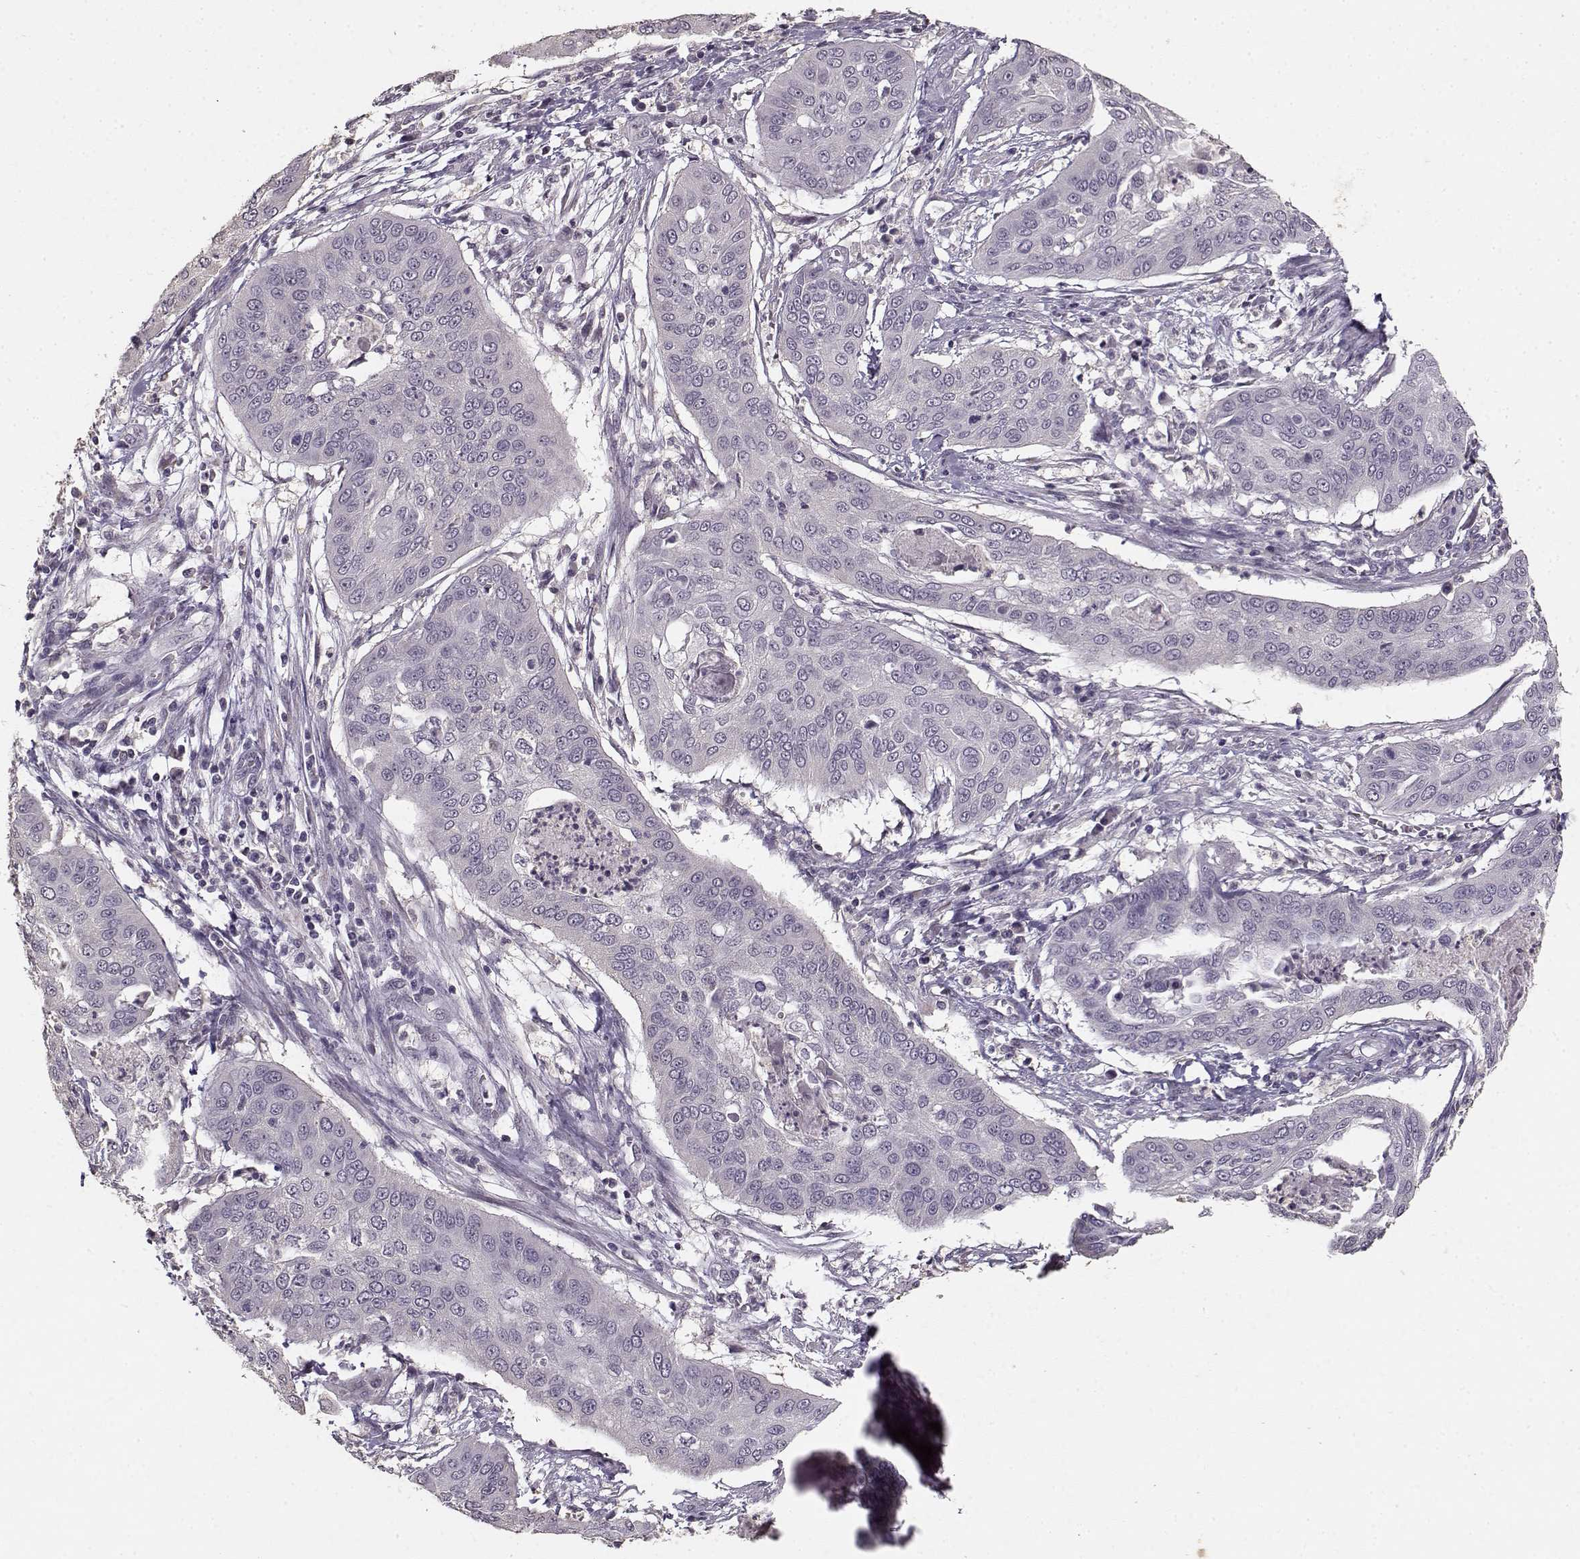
{"staining": {"intensity": "negative", "quantity": "none", "location": "none"}, "tissue": "cervical cancer", "cell_type": "Tumor cells", "image_type": "cancer", "snomed": [{"axis": "morphology", "description": "Squamous cell carcinoma, NOS"}, {"axis": "topography", "description": "Cervix"}], "caption": "Tumor cells are negative for protein expression in human cervical cancer (squamous cell carcinoma).", "gene": "UROC1", "patient": {"sex": "female", "age": 39}}